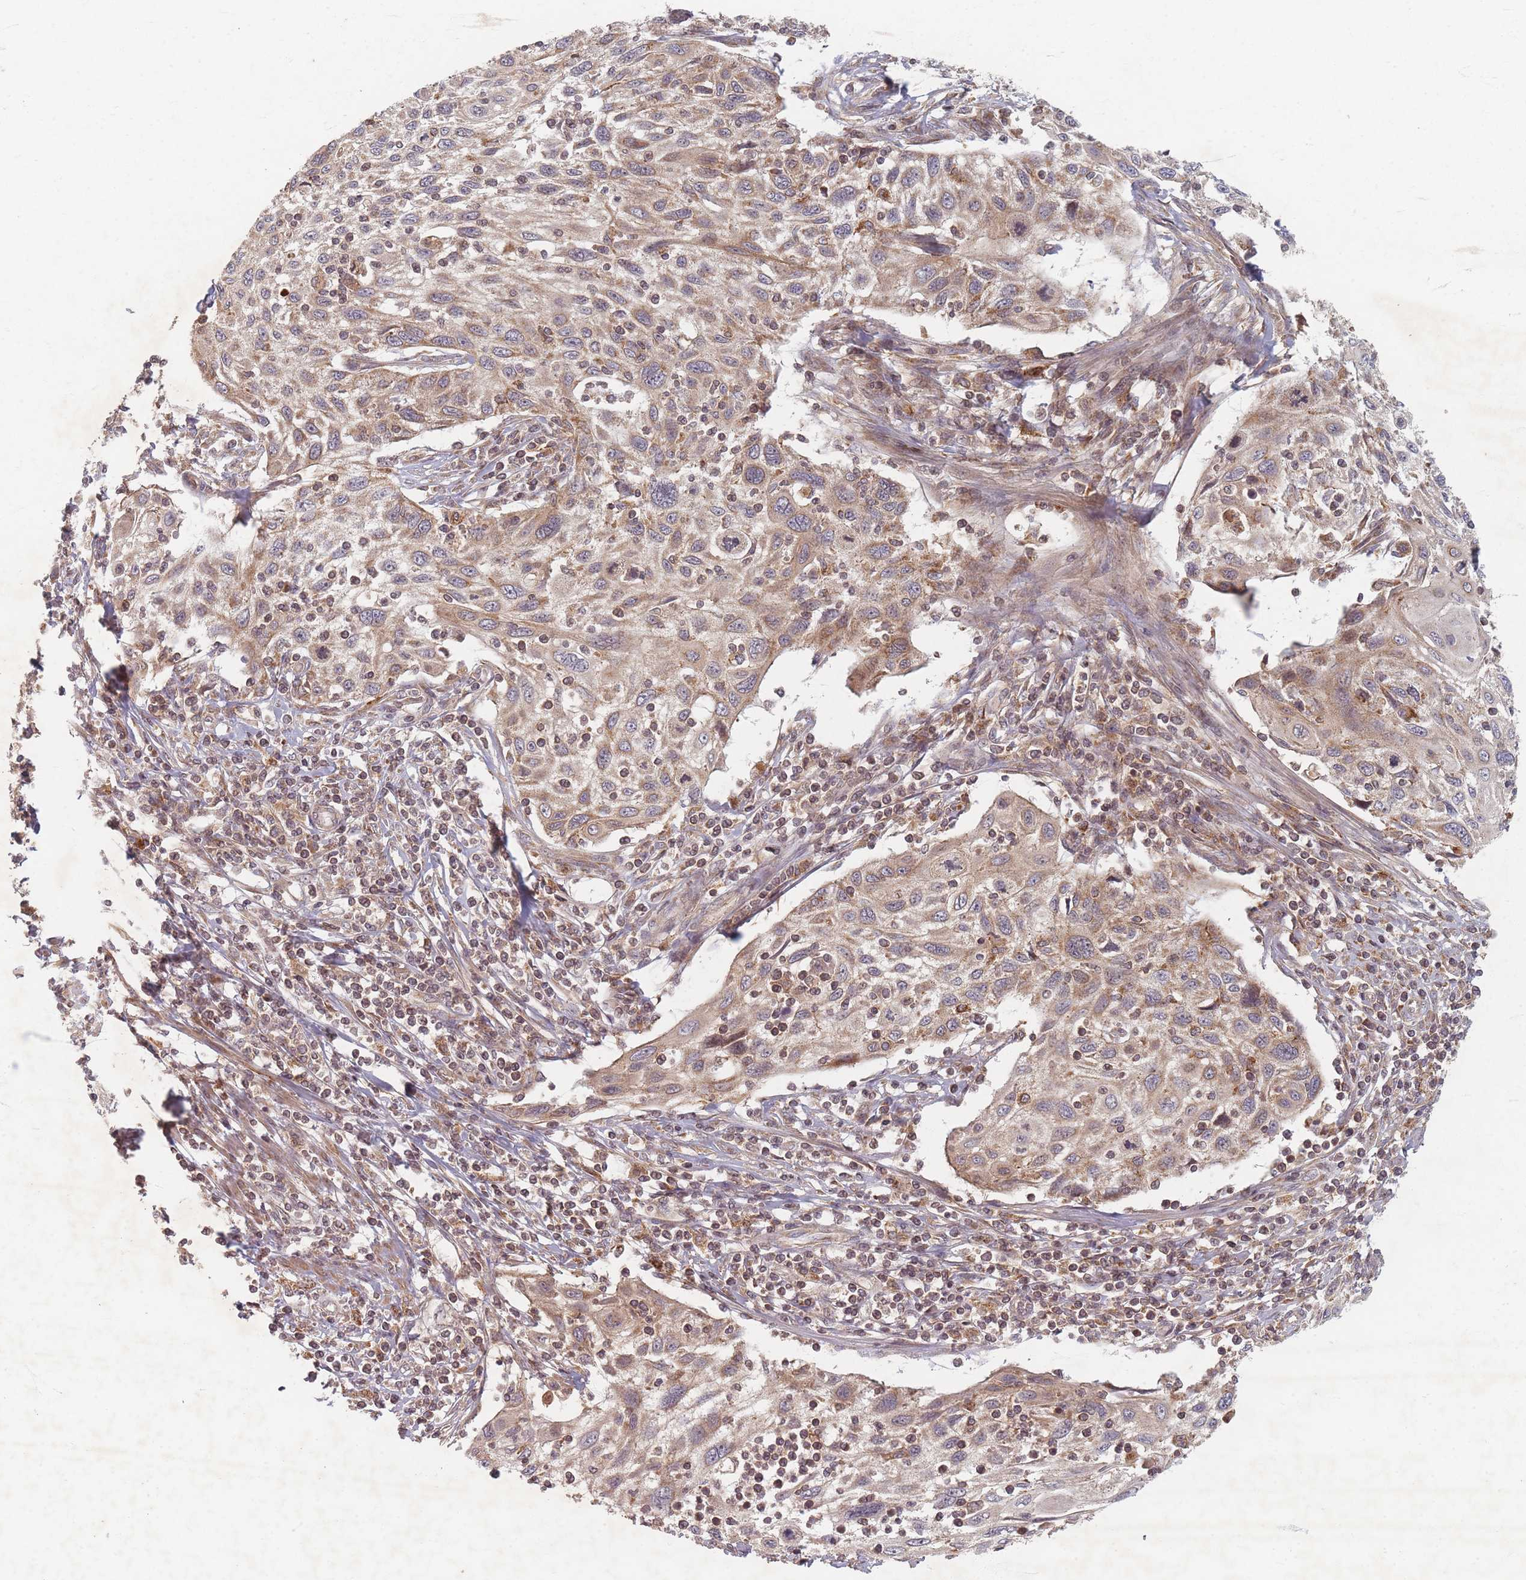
{"staining": {"intensity": "moderate", "quantity": ">75%", "location": "cytoplasmic/membranous"}, "tissue": "cervical cancer", "cell_type": "Tumor cells", "image_type": "cancer", "snomed": [{"axis": "morphology", "description": "Squamous cell carcinoma, NOS"}, {"axis": "topography", "description": "Cervix"}], "caption": "The photomicrograph reveals staining of cervical cancer, revealing moderate cytoplasmic/membranous protein expression (brown color) within tumor cells.", "gene": "RADX", "patient": {"sex": "female", "age": 70}}